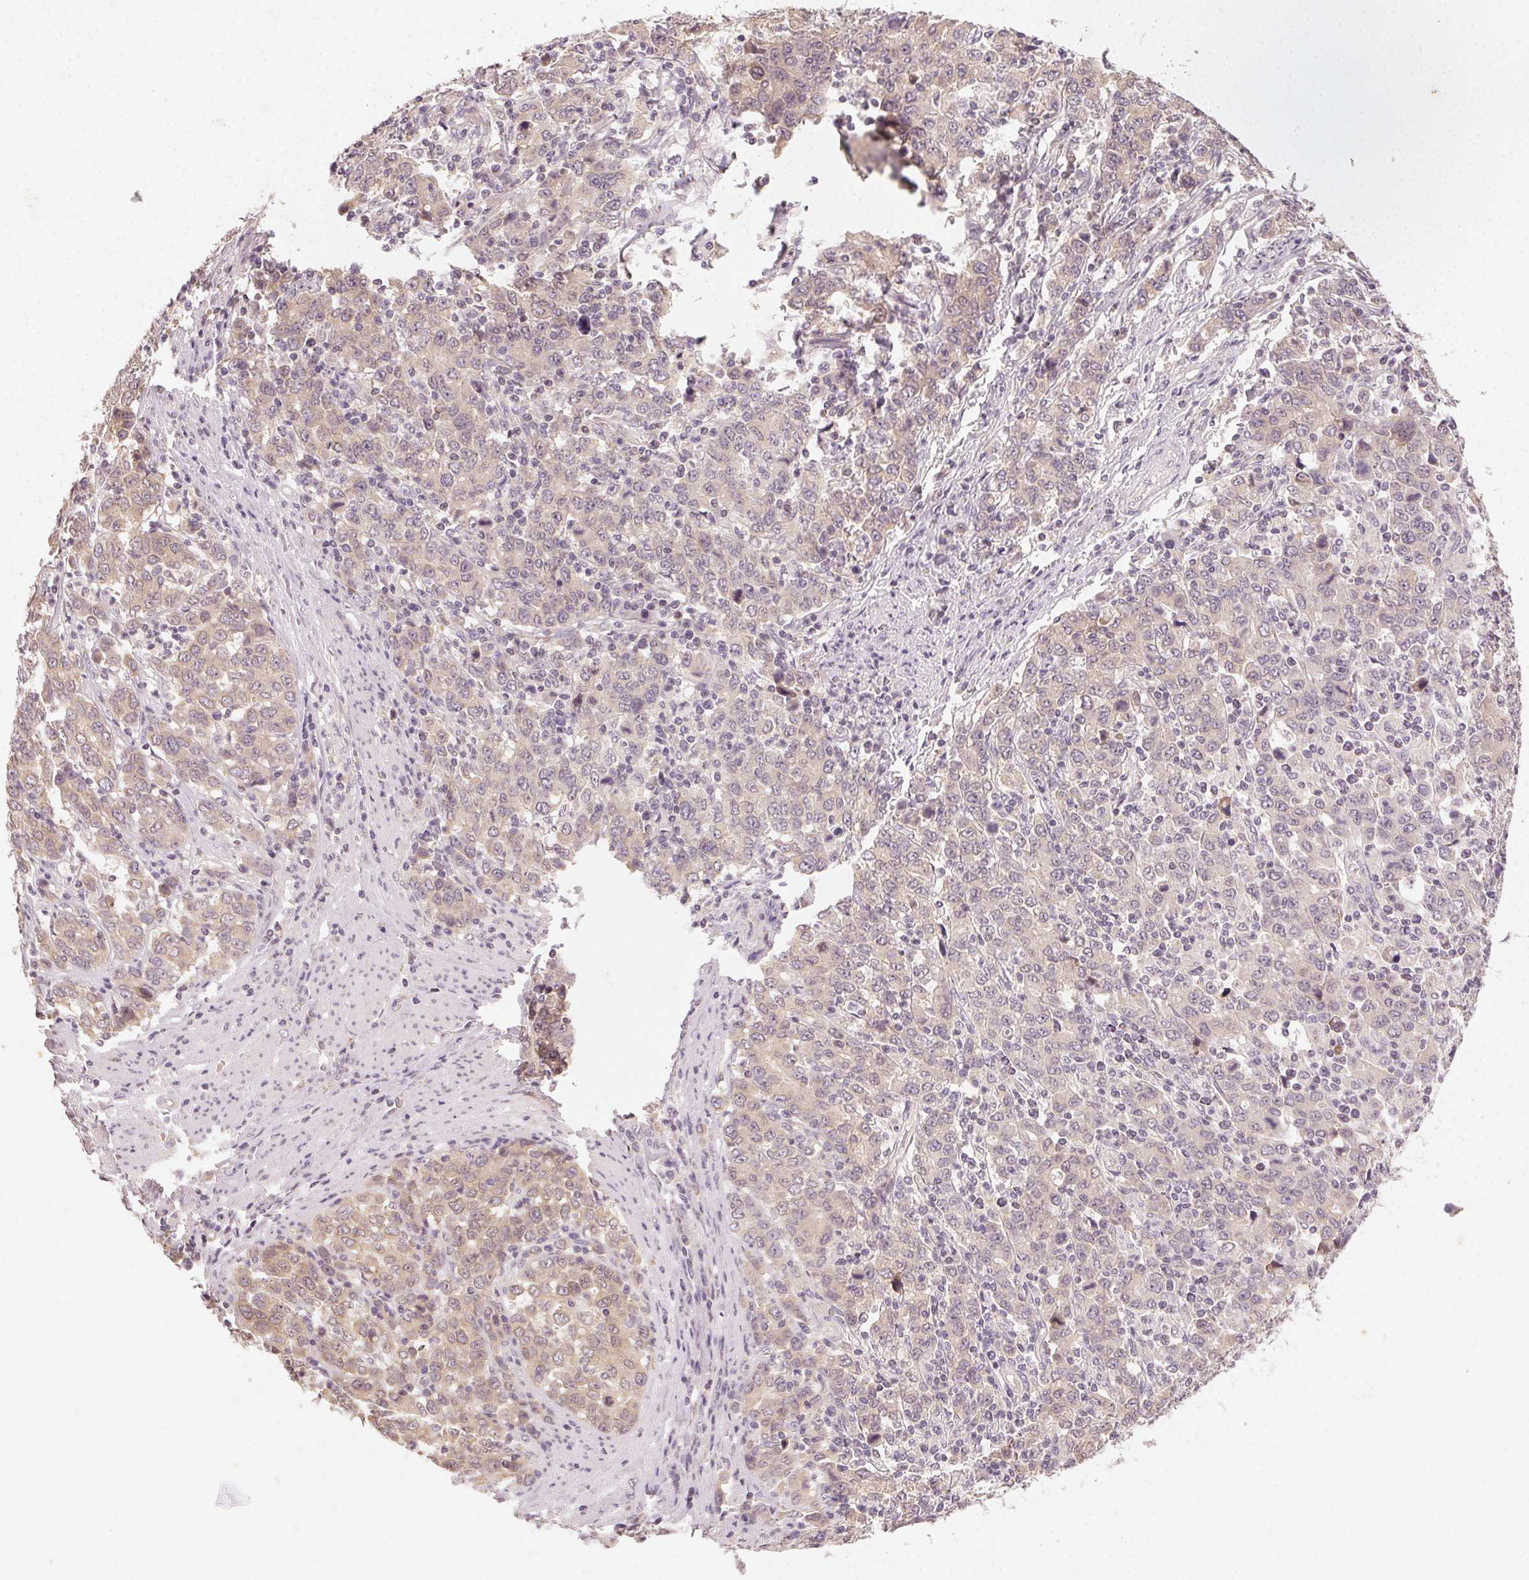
{"staining": {"intensity": "weak", "quantity": "25%-75%", "location": "cytoplasmic/membranous"}, "tissue": "stomach cancer", "cell_type": "Tumor cells", "image_type": "cancer", "snomed": [{"axis": "morphology", "description": "Adenocarcinoma, NOS"}, {"axis": "topography", "description": "Stomach, upper"}], "caption": "Tumor cells exhibit low levels of weak cytoplasmic/membranous expression in about 25%-75% of cells in stomach cancer (adenocarcinoma).", "gene": "NCOA4", "patient": {"sex": "male", "age": 69}}